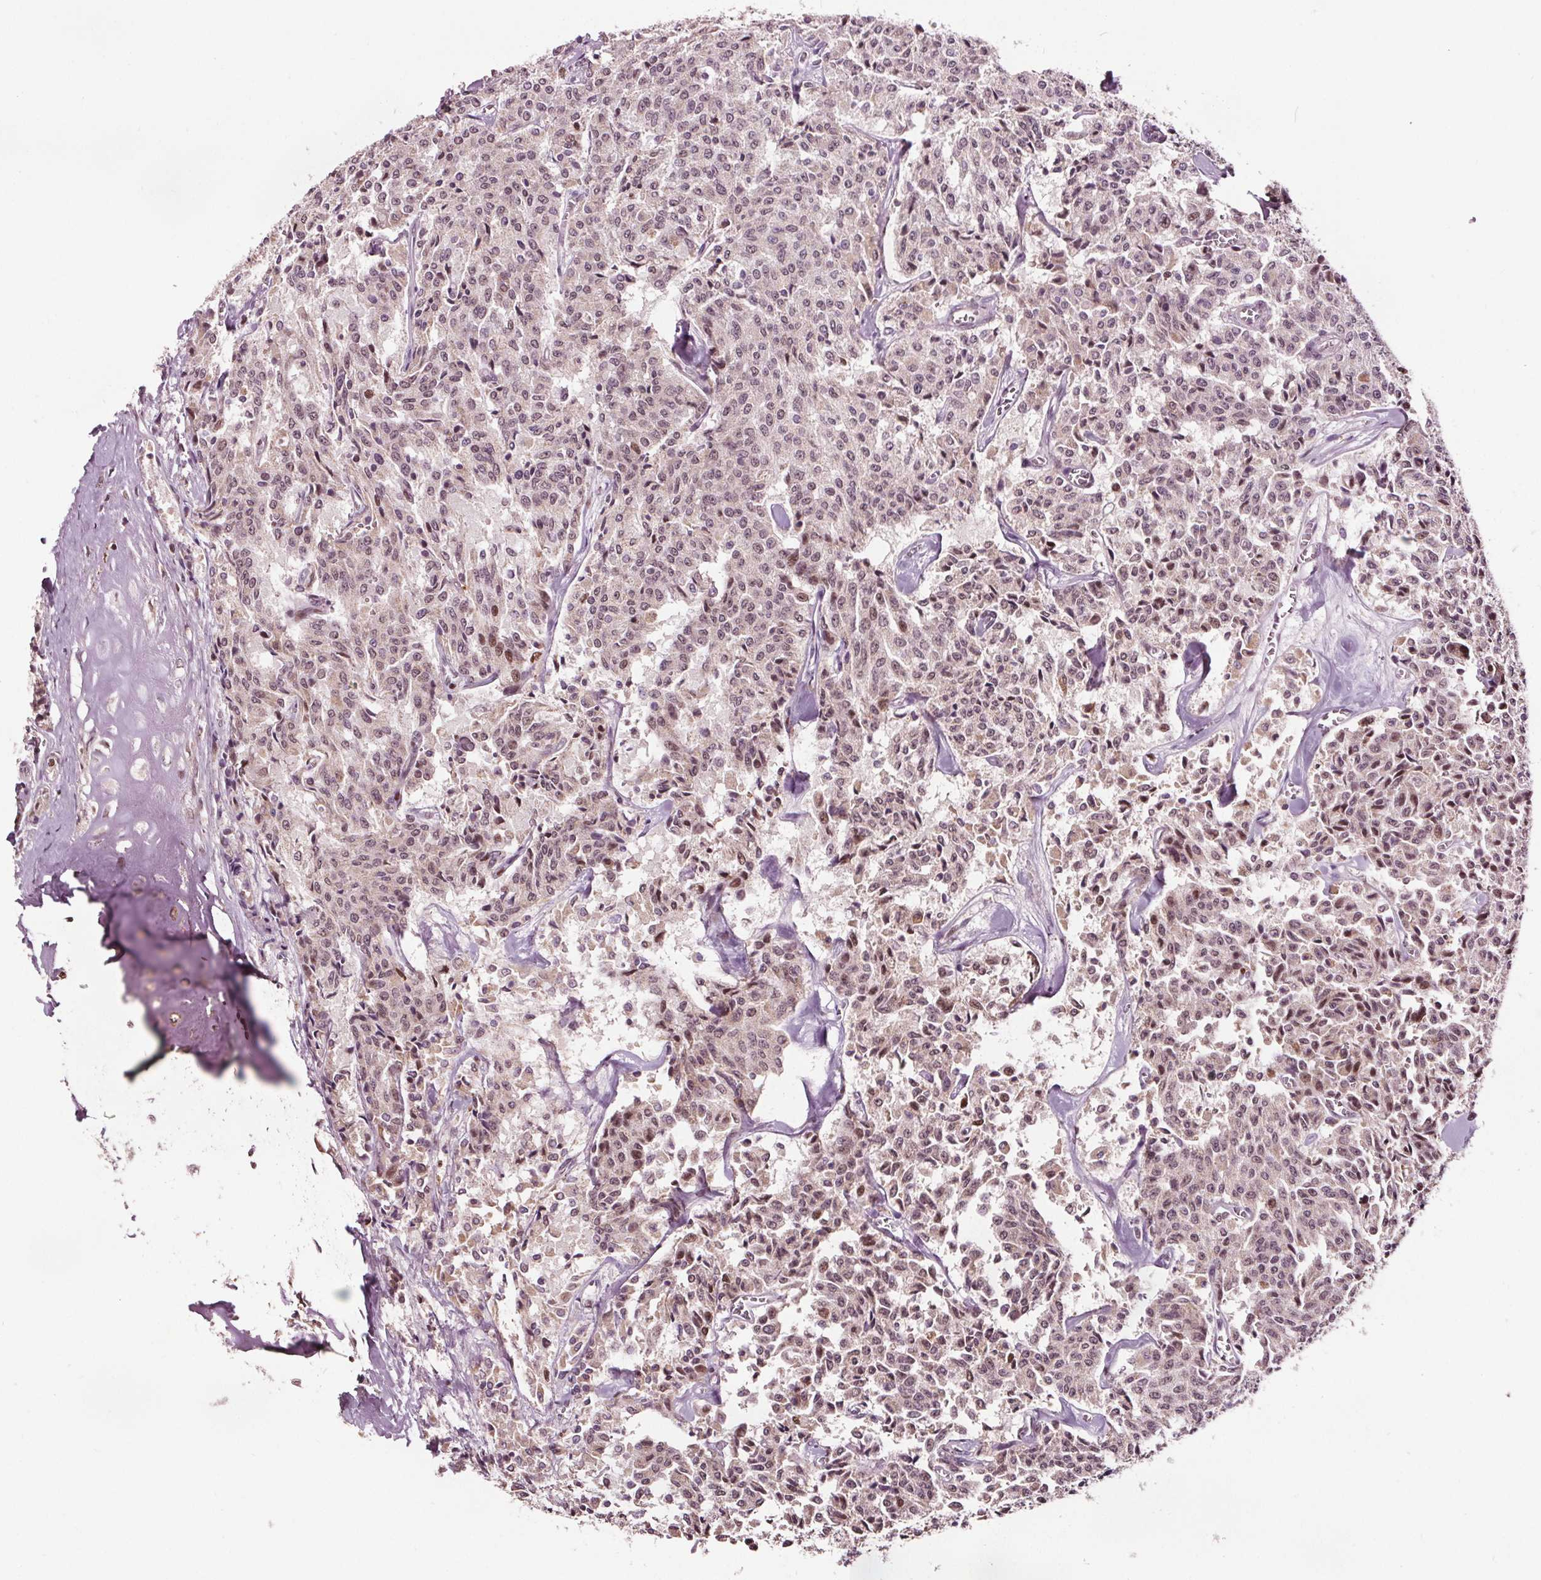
{"staining": {"intensity": "moderate", "quantity": "25%-75%", "location": "nuclear"}, "tissue": "carcinoid", "cell_type": "Tumor cells", "image_type": "cancer", "snomed": [{"axis": "morphology", "description": "Carcinoid, malignant, NOS"}, {"axis": "topography", "description": "Lung"}], "caption": "High-magnification brightfield microscopy of carcinoid (malignant) stained with DAB (3,3'-diaminobenzidine) (brown) and counterstained with hematoxylin (blue). tumor cells exhibit moderate nuclear staining is appreciated in approximately25%-75% of cells. Nuclei are stained in blue.", "gene": "DDX11", "patient": {"sex": "male", "age": 71}}